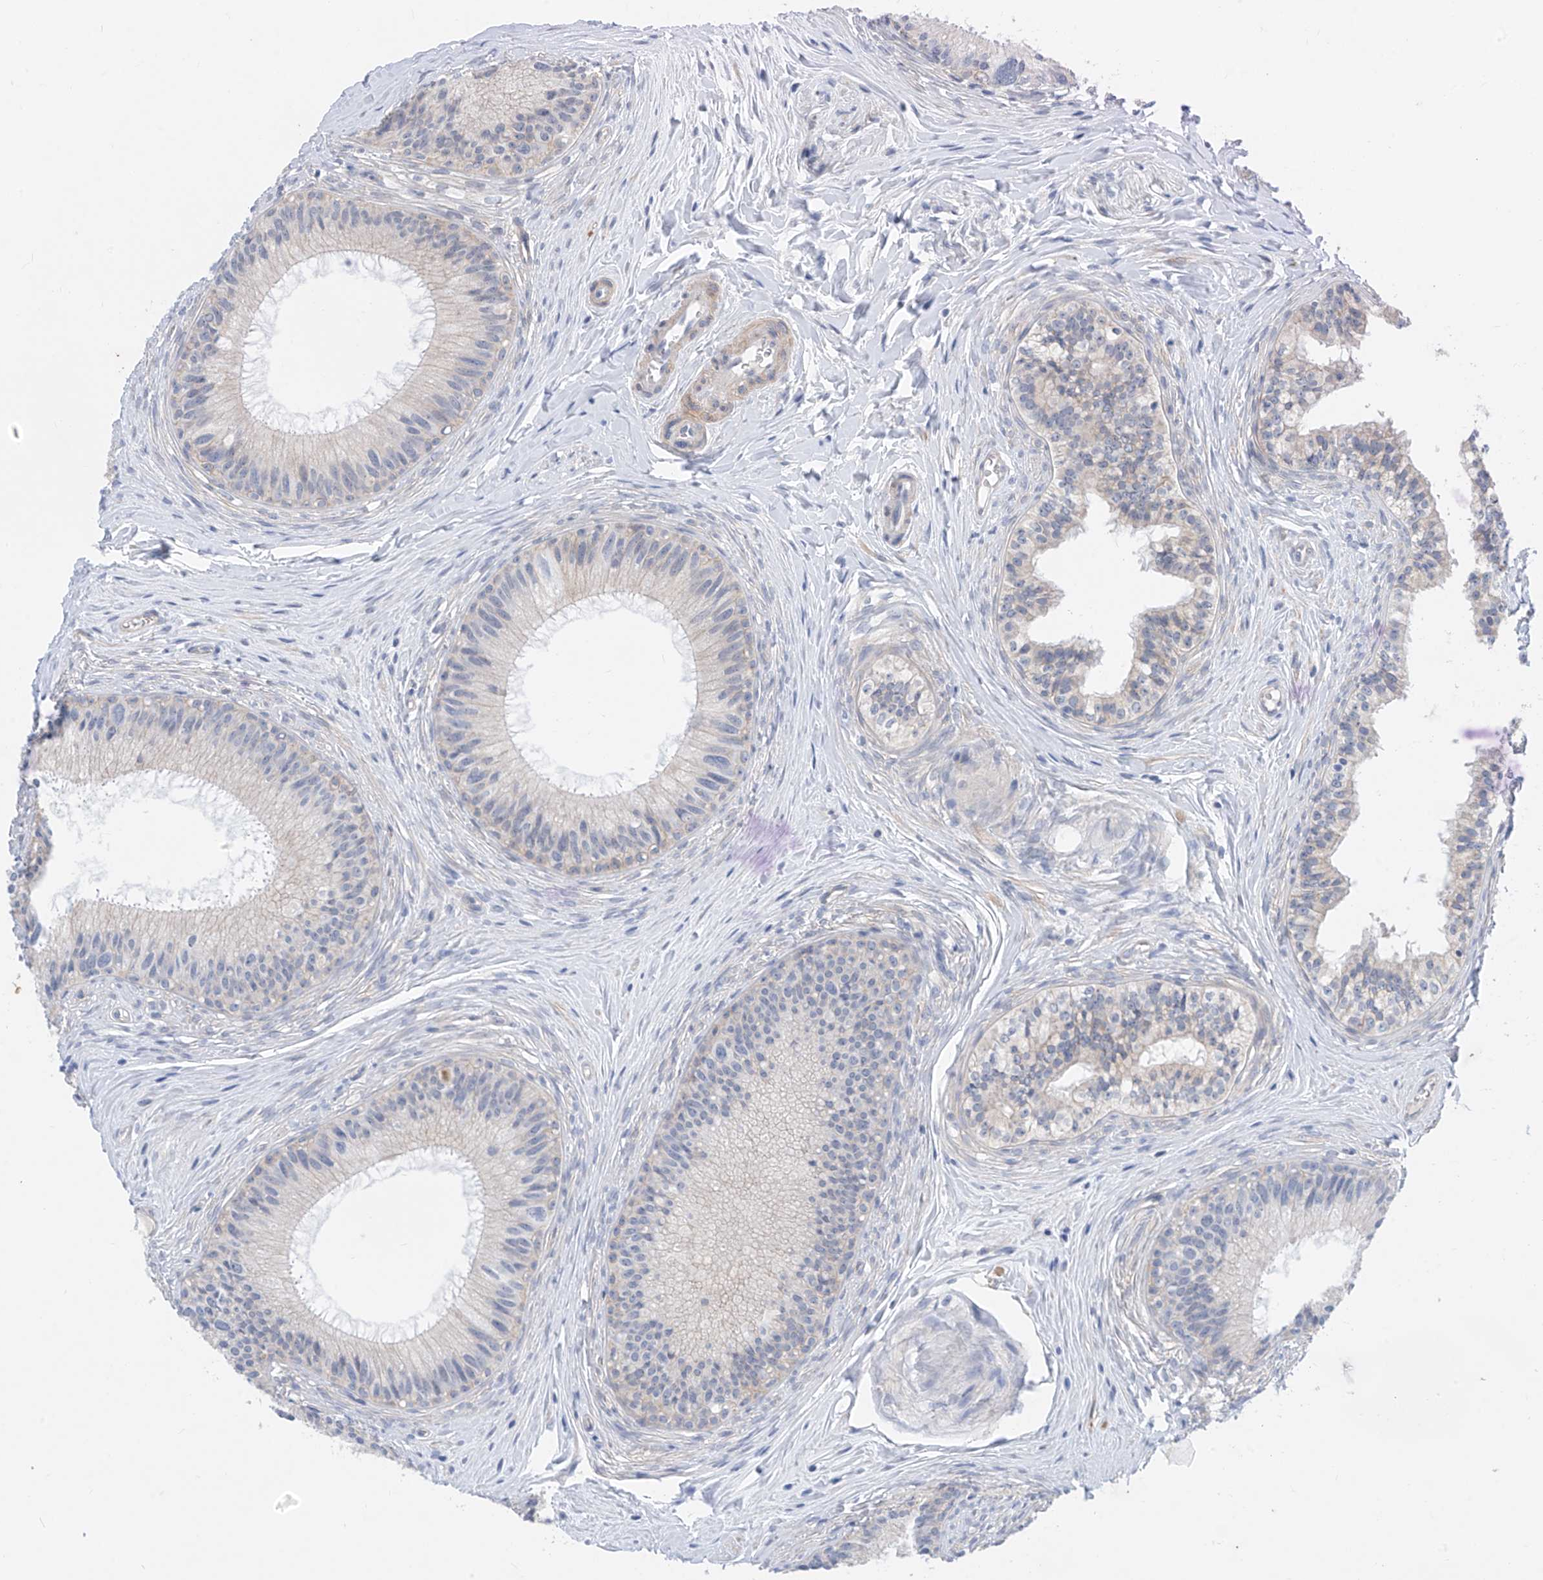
{"staining": {"intensity": "negative", "quantity": "none", "location": "none"}, "tissue": "epididymis", "cell_type": "Glandular cells", "image_type": "normal", "snomed": [{"axis": "morphology", "description": "Normal tissue, NOS"}, {"axis": "topography", "description": "Epididymis"}], "caption": "Immunohistochemistry photomicrograph of benign epididymis: human epididymis stained with DAB displays no significant protein staining in glandular cells. (DAB (3,3'-diaminobenzidine) immunohistochemistry, high magnification).", "gene": "ABLIM2", "patient": {"sex": "male", "age": 27}}